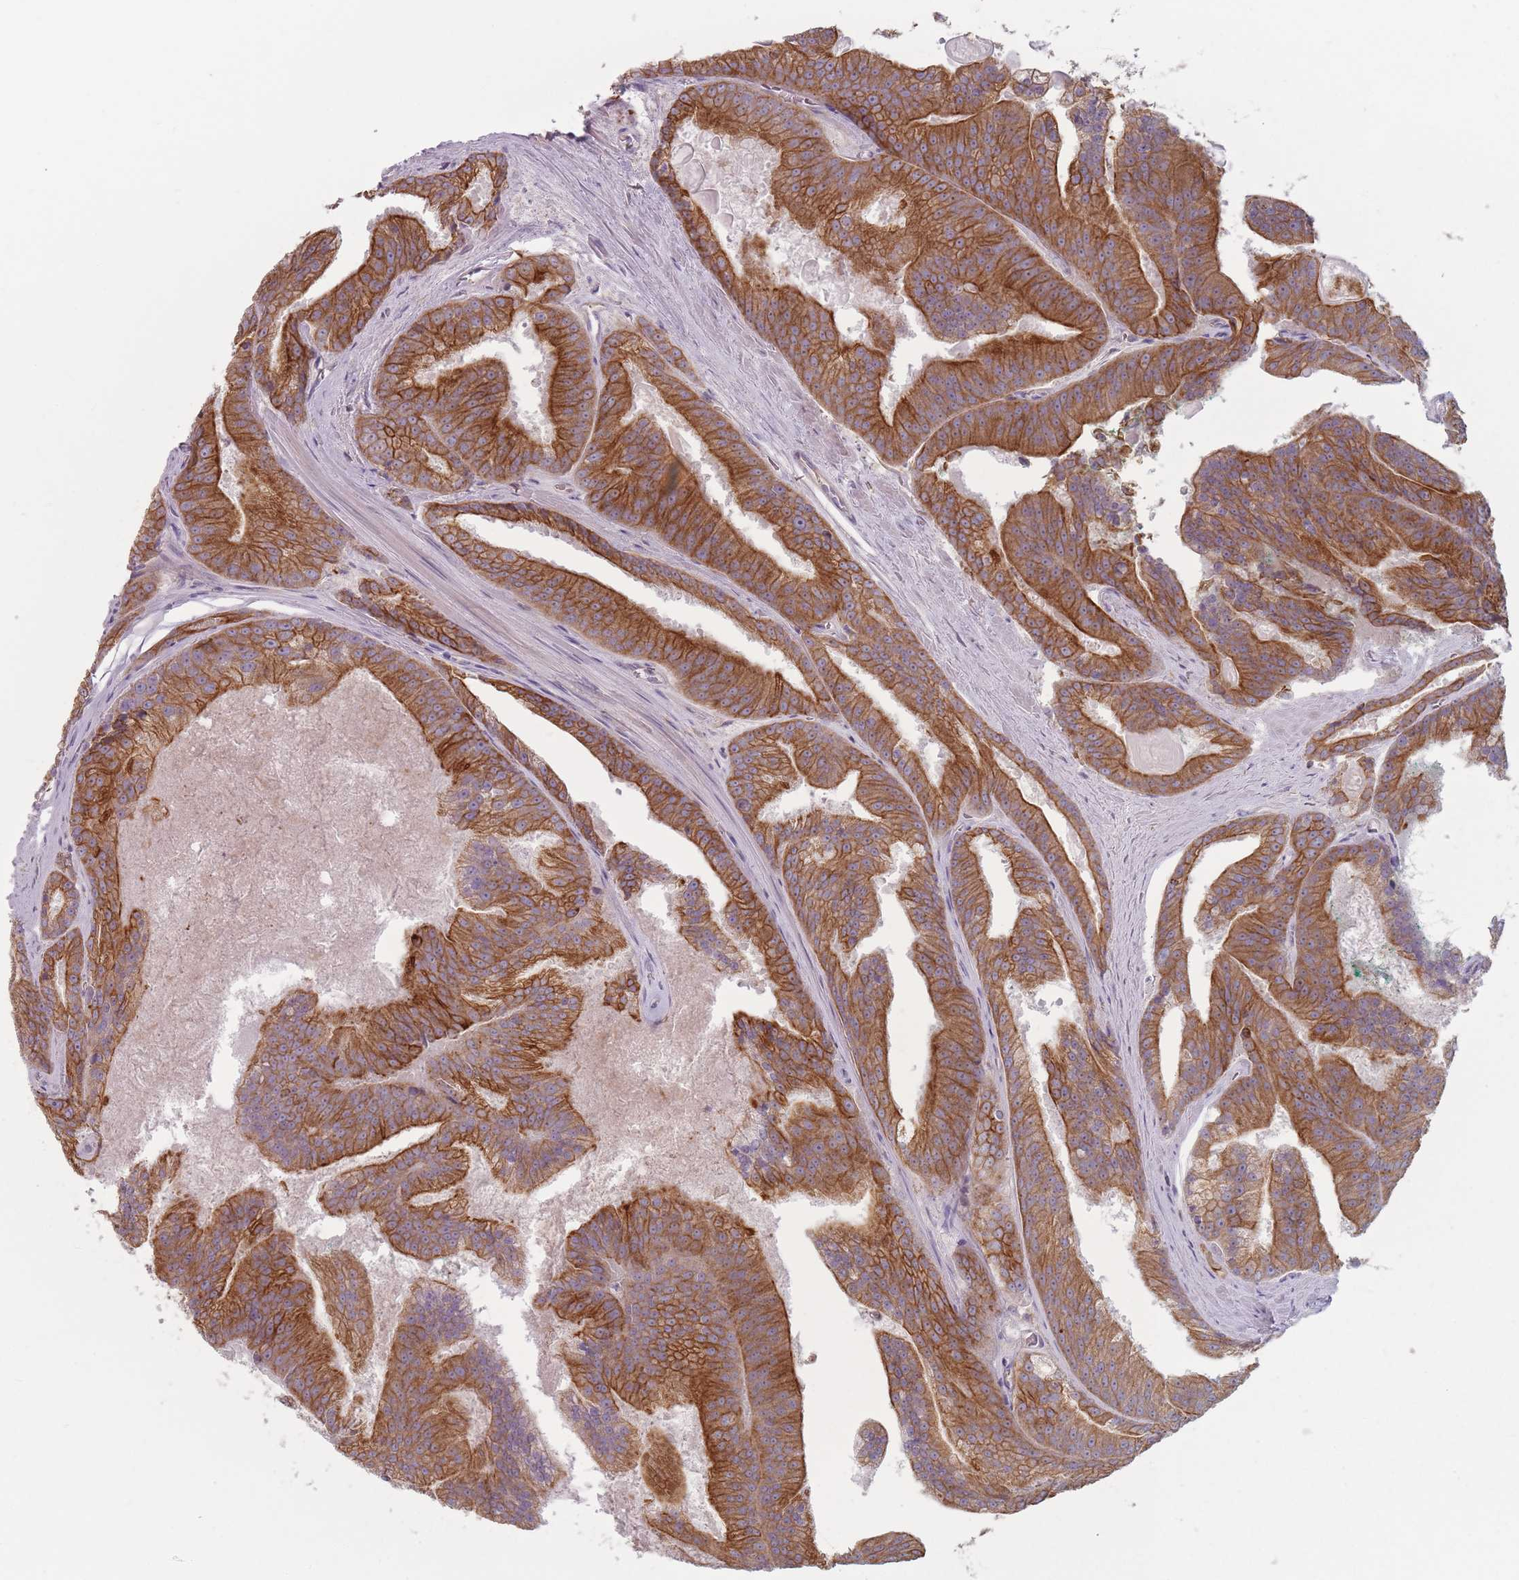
{"staining": {"intensity": "strong", "quantity": ">75%", "location": "cytoplasmic/membranous"}, "tissue": "prostate cancer", "cell_type": "Tumor cells", "image_type": "cancer", "snomed": [{"axis": "morphology", "description": "Adenocarcinoma, High grade"}, {"axis": "topography", "description": "Prostate"}], "caption": "Prostate cancer stained for a protein (brown) demonstrates strong cytoplasmic/membranous positive staining in about >75% of tumor cells.", "gene": "HSBP1L1", "patient": {"sex": "male", "age": 61}}